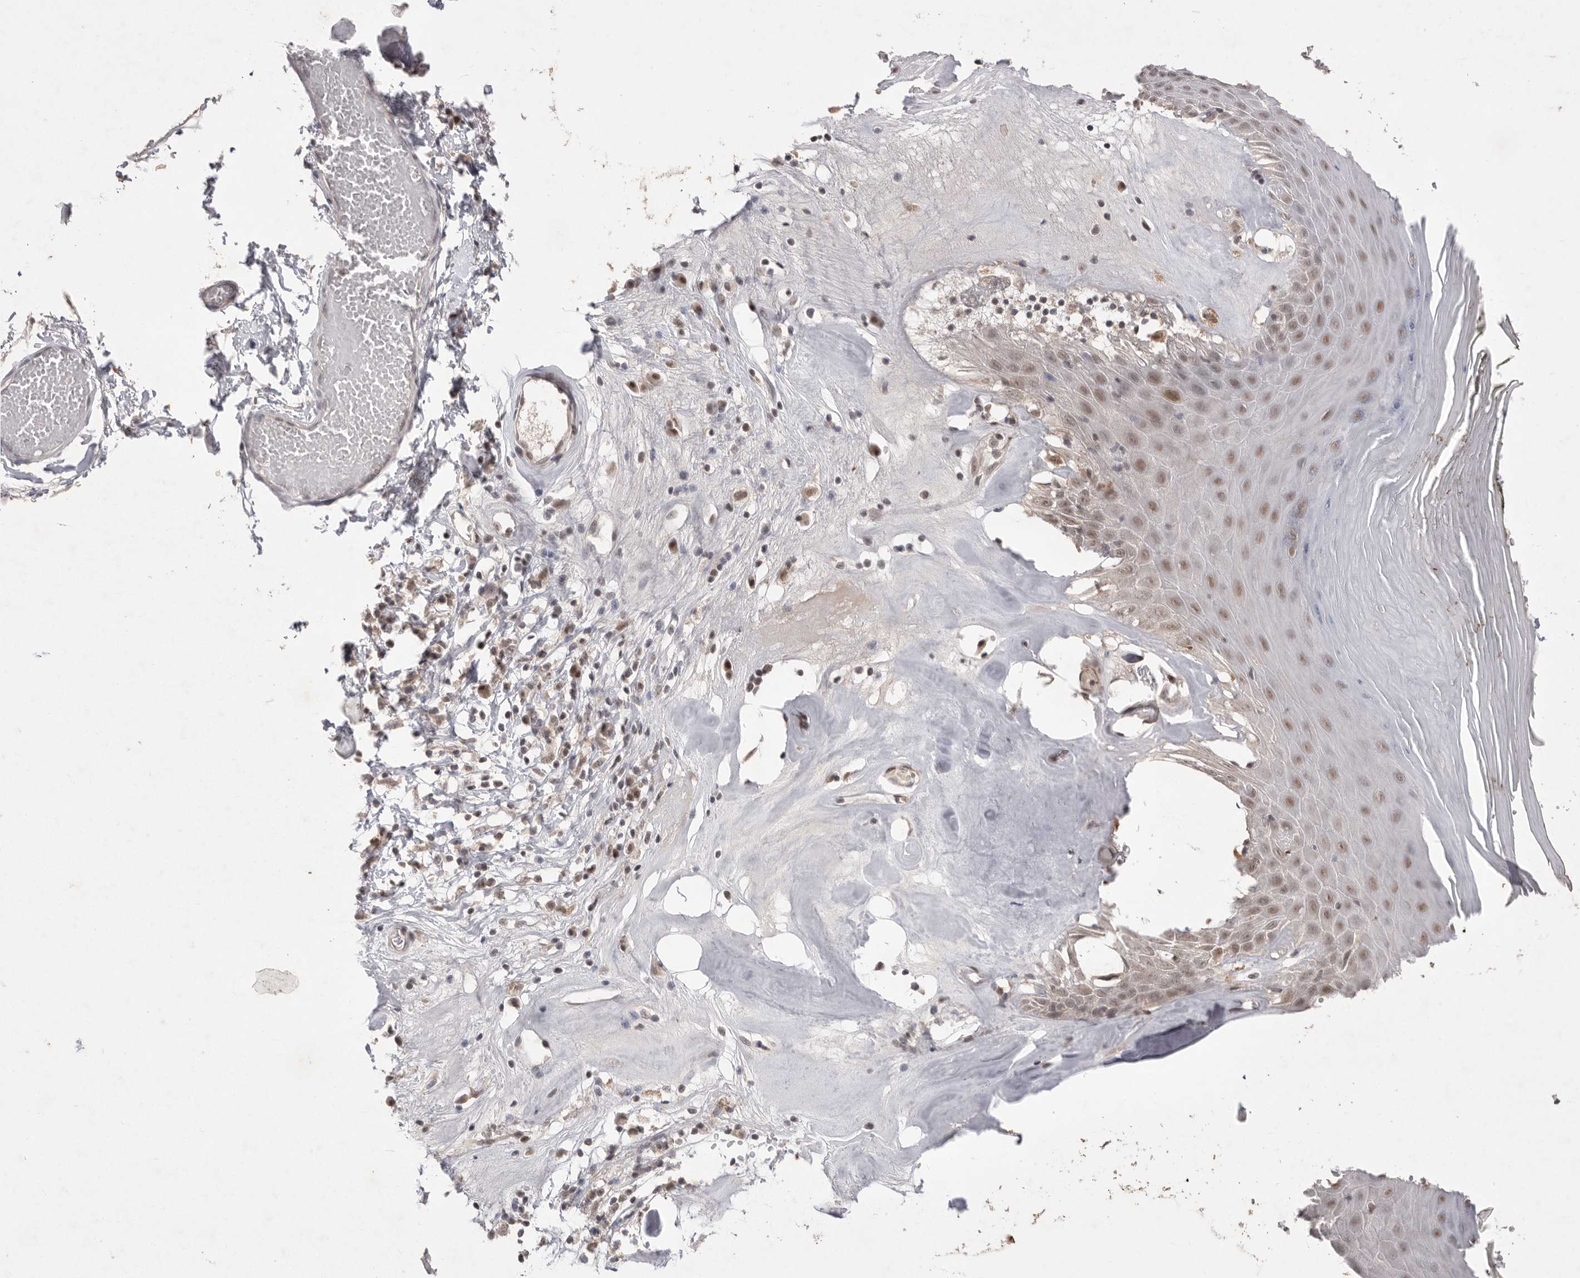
{"staining": {"intensity": "moderate", "quantity": "25%-75%", "location": "cytoplasmic/membranous,nuclear"}, "tissue": "skin", "cell_type": "Epidermal cells", "image_type": "normal", "snomed": [{"axis": "morphology", "description": "Normal tissue, NOS"}, {"axis": "morphology", "description": "Inflammation, NOS"}, {"axis": "topography", "description": "Vulva"}], "caption": "IHC photomicrograph of unremarkable skin: skin stained using immunohistochemistry (IHC) demonstrates medium levels of moderate protein expression localized specifically in the cytoplasmic/membranous,nuclear of epidermal cells, appearing as a cytoplasmic/membranous,nuclear brown color.", "gene": "HUS1", "patient": {"sex": "female", "age": 84}}